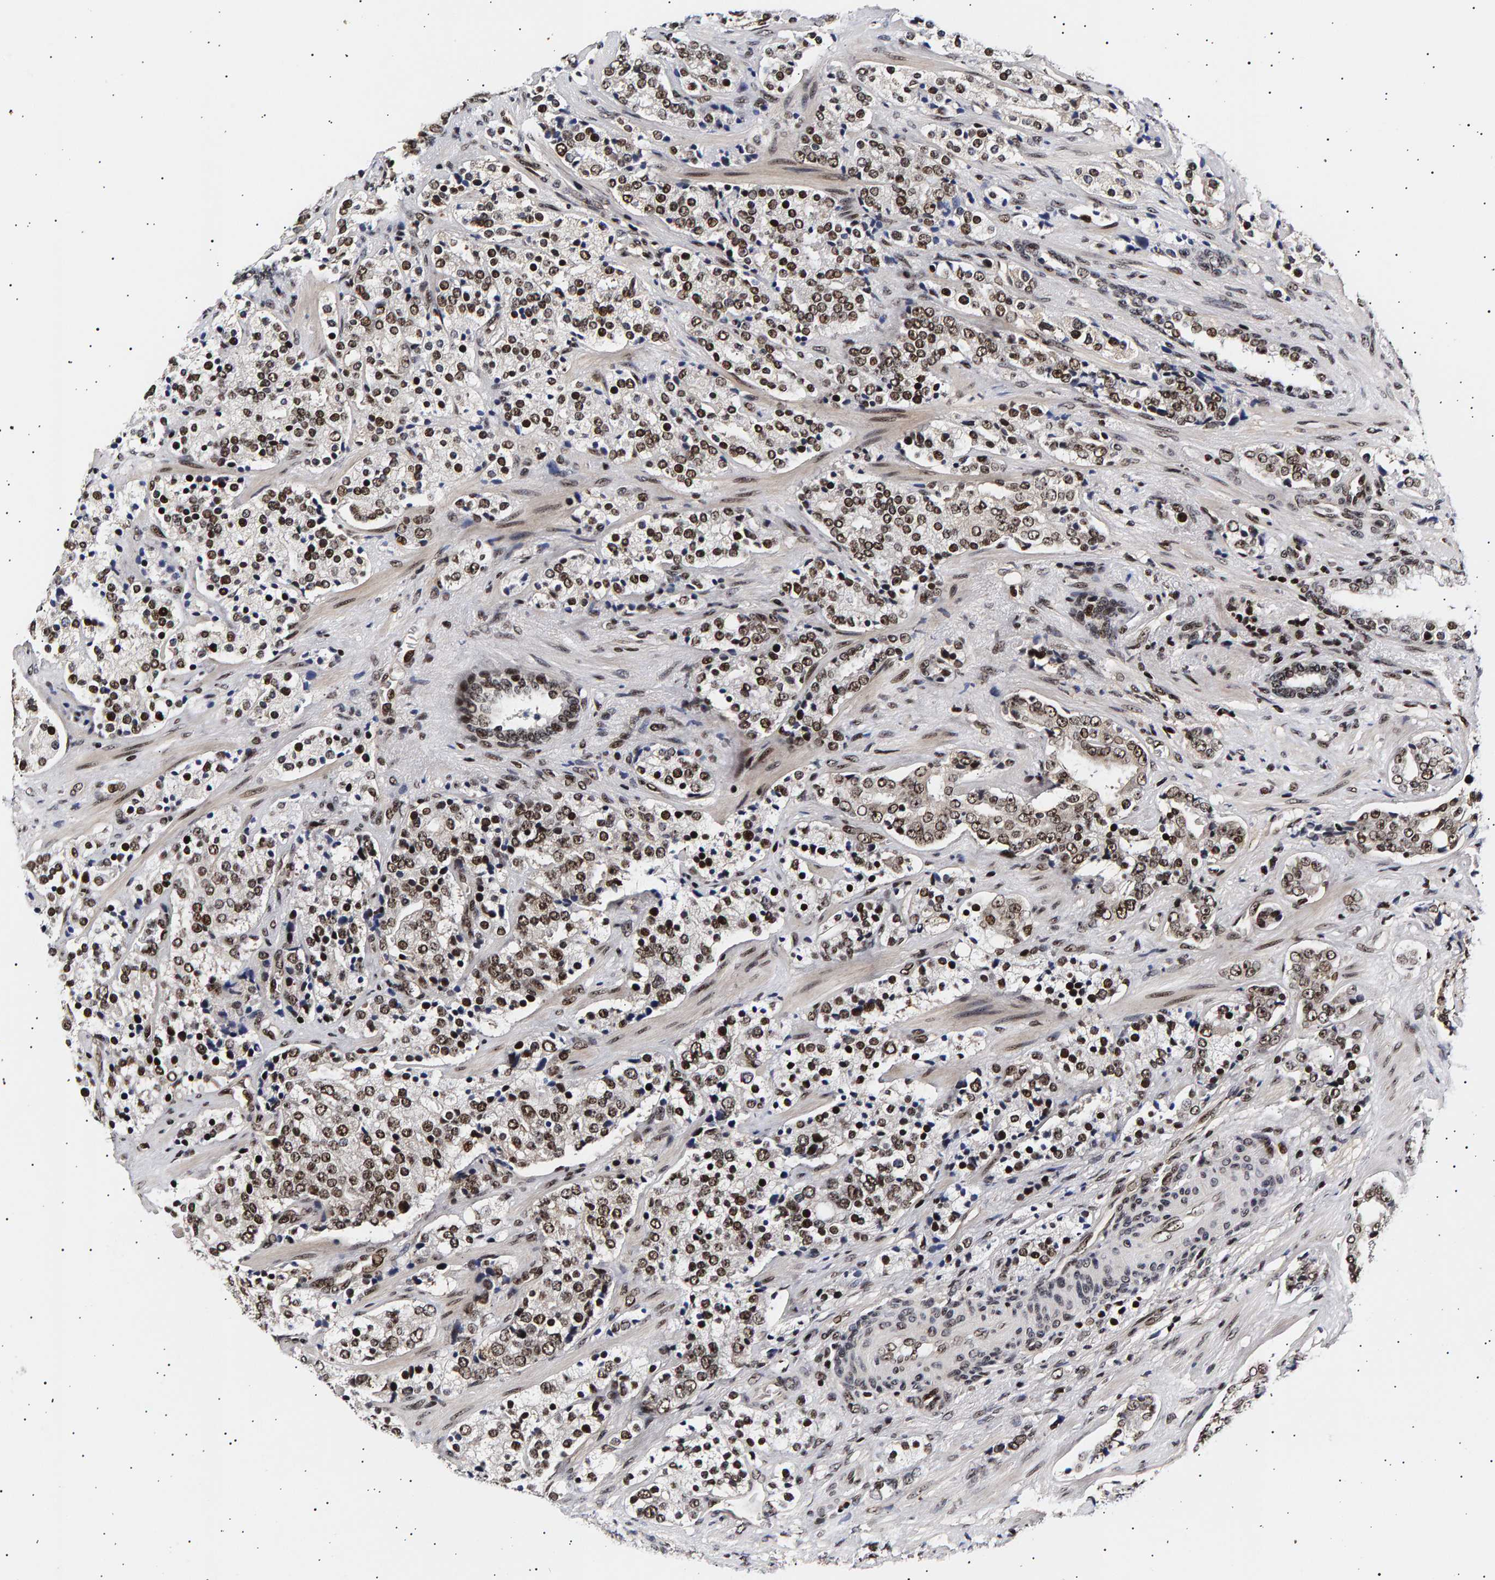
{"staining": {"intensity": "strong", "quantity": ">75%", "location": "nuclear"}, "tissue": "prostate cancer", "cell_type": "Tumor cells", "image_type": "cancer", "snomed": [{"axis": "morphology", "description": "Adenocarcinoma, High grade"}, {"axis": "topography", "description": "Prostate"}], "caption": "High-power microscopy captured an immunohistochemistry (IHC) image of prostate cancer, revealing strong nuclear expression in approximately >75% of tumor cells.", "gene": "ANKRD40", "patient": {"sex": "male", "age": 71}}